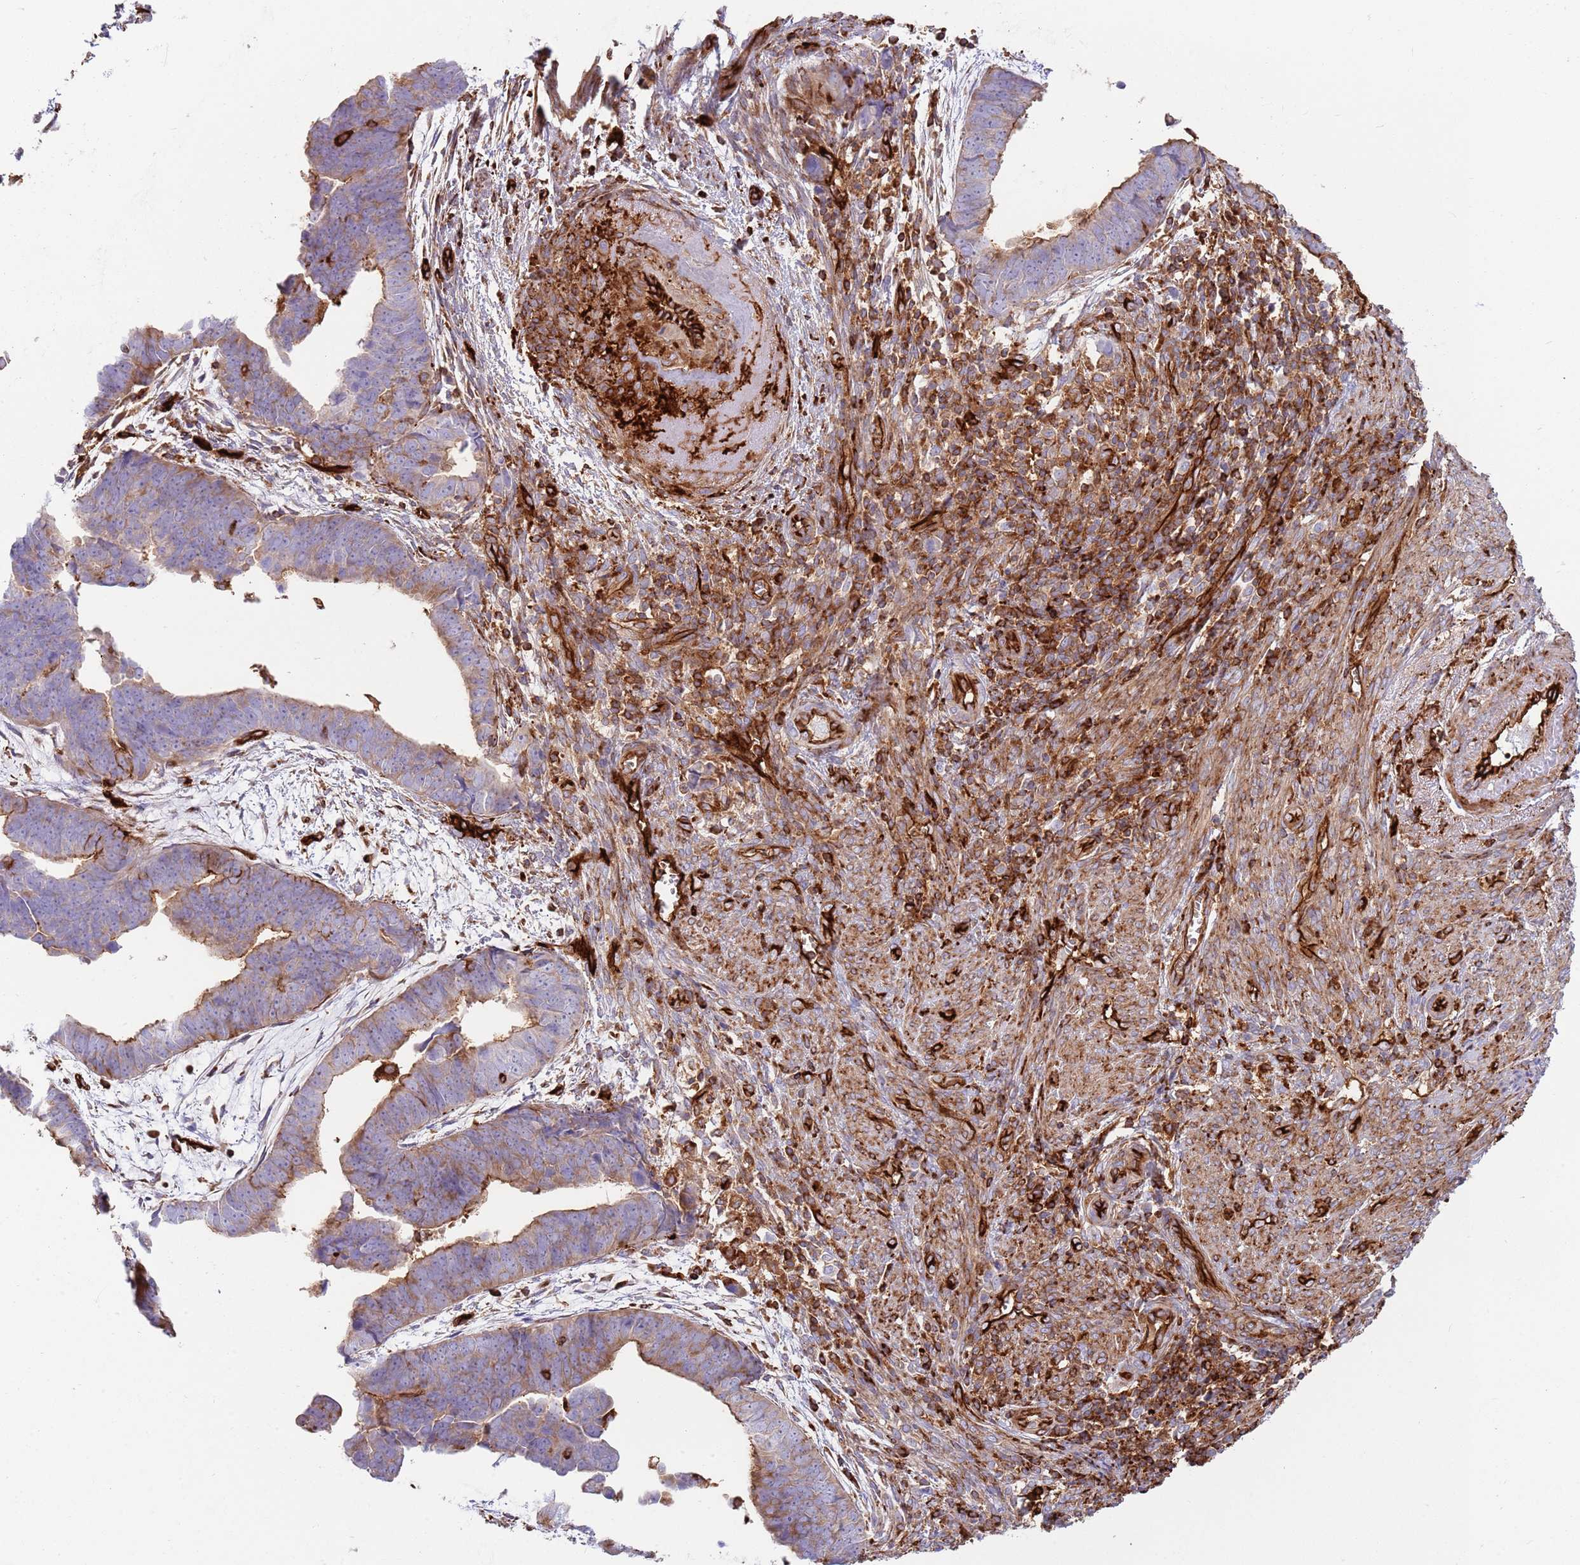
{"staining": {"intensity": "weak", "quantity": "25%-75%", "location": "cytoplasmic/membranous"}, "tissue": "endometrial cancer", "cell_type": "Tumor cells", "image_type": "cancer", "snomed": [{"axis": "morphology", "description": "Adenocarcinoma, NOS"}, {"axis": "topography", "description": "Endometrium"}], "caption": "Approximately 25%-75% of tumor cells in human endometrial cancer display weak cytoplasmic/membranous protein staining as visualized by brown immunohistochemical staining.", "gene": "KBTBD7", "patient": {"sex": "female", "age": 75}}